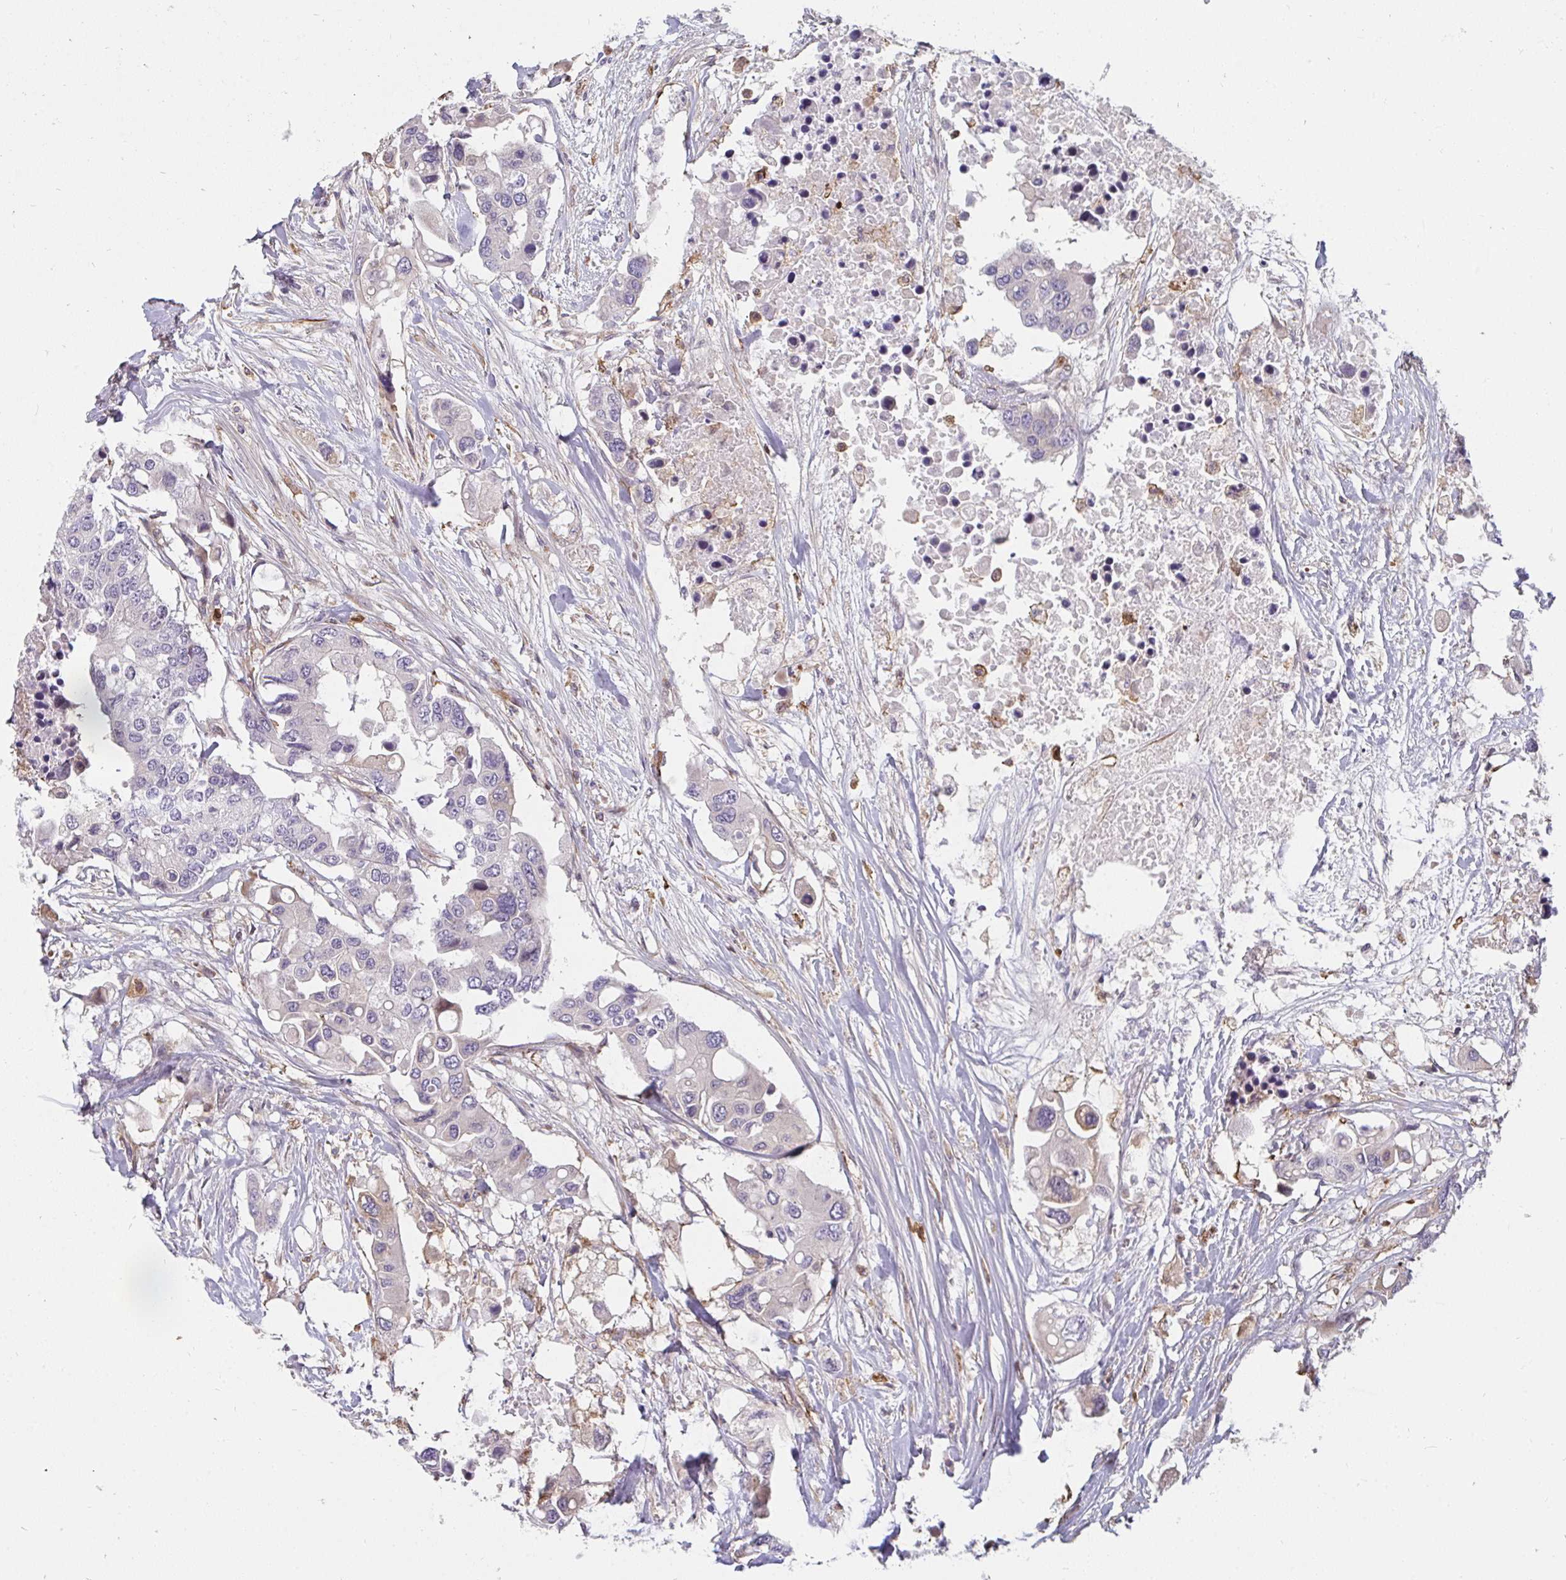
{"staining": {"intensity": "negative", "quantity": "none", "location": "none"}, "tissue": "colorectal cancer", "cell_type": "Tumor cells", "image_type": "cancer", "snomed": [{"axis": "morphology", "description": "Adenocarcinoma, NOS"}, {"axis": "topography", "description": "Colon"}], "caption": "DAB (3,3'-diaminobenzidine) immunohistochemical staining of human colorectal adenocarcinoma reveals no significant staining in tumor cells.", "gene": "CSF3R", "patient": {"sex": "male", "age": 77}}